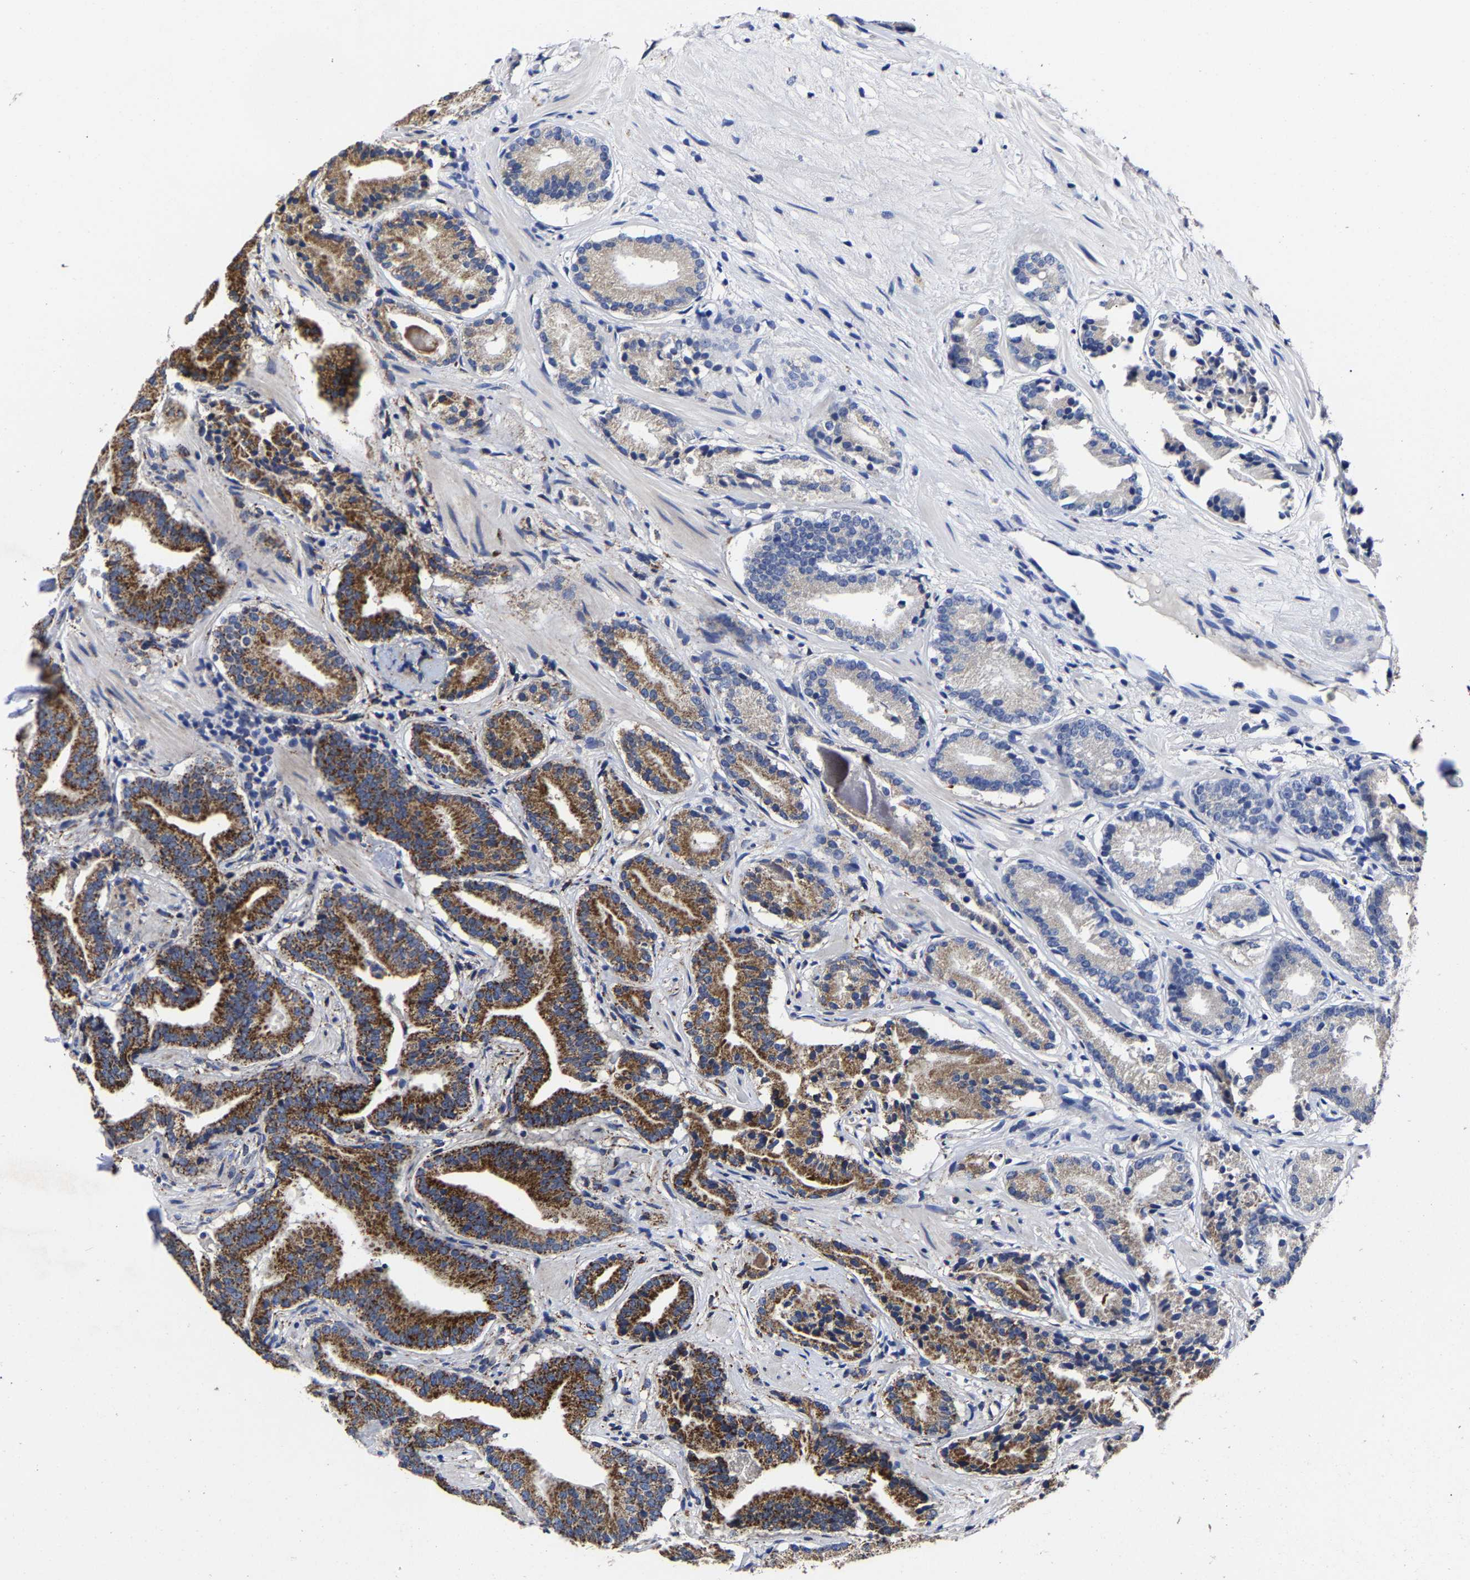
{"staining": {"intensity": "strong", "quantity": "25%-75%", "location": "cytoplasmic/membranous"}, "tissue": "prostate cancer", "cell_type": "Tumor cells", "image_type": "cancer", "snomed": [{"axis": "morphology", "description": "Adenocarcinoma, Low grade"}, {"axis": "topography", "description": "Prostate"}], "caption": "Protein analysis of prostate low-grade adenocarcinoma tissue demonstrates strong cytoplasmic/membranous staining in about 25%-75% of tumor cells.", "gene": "AASS", "patient": {"sex": "male", "age": 51}}